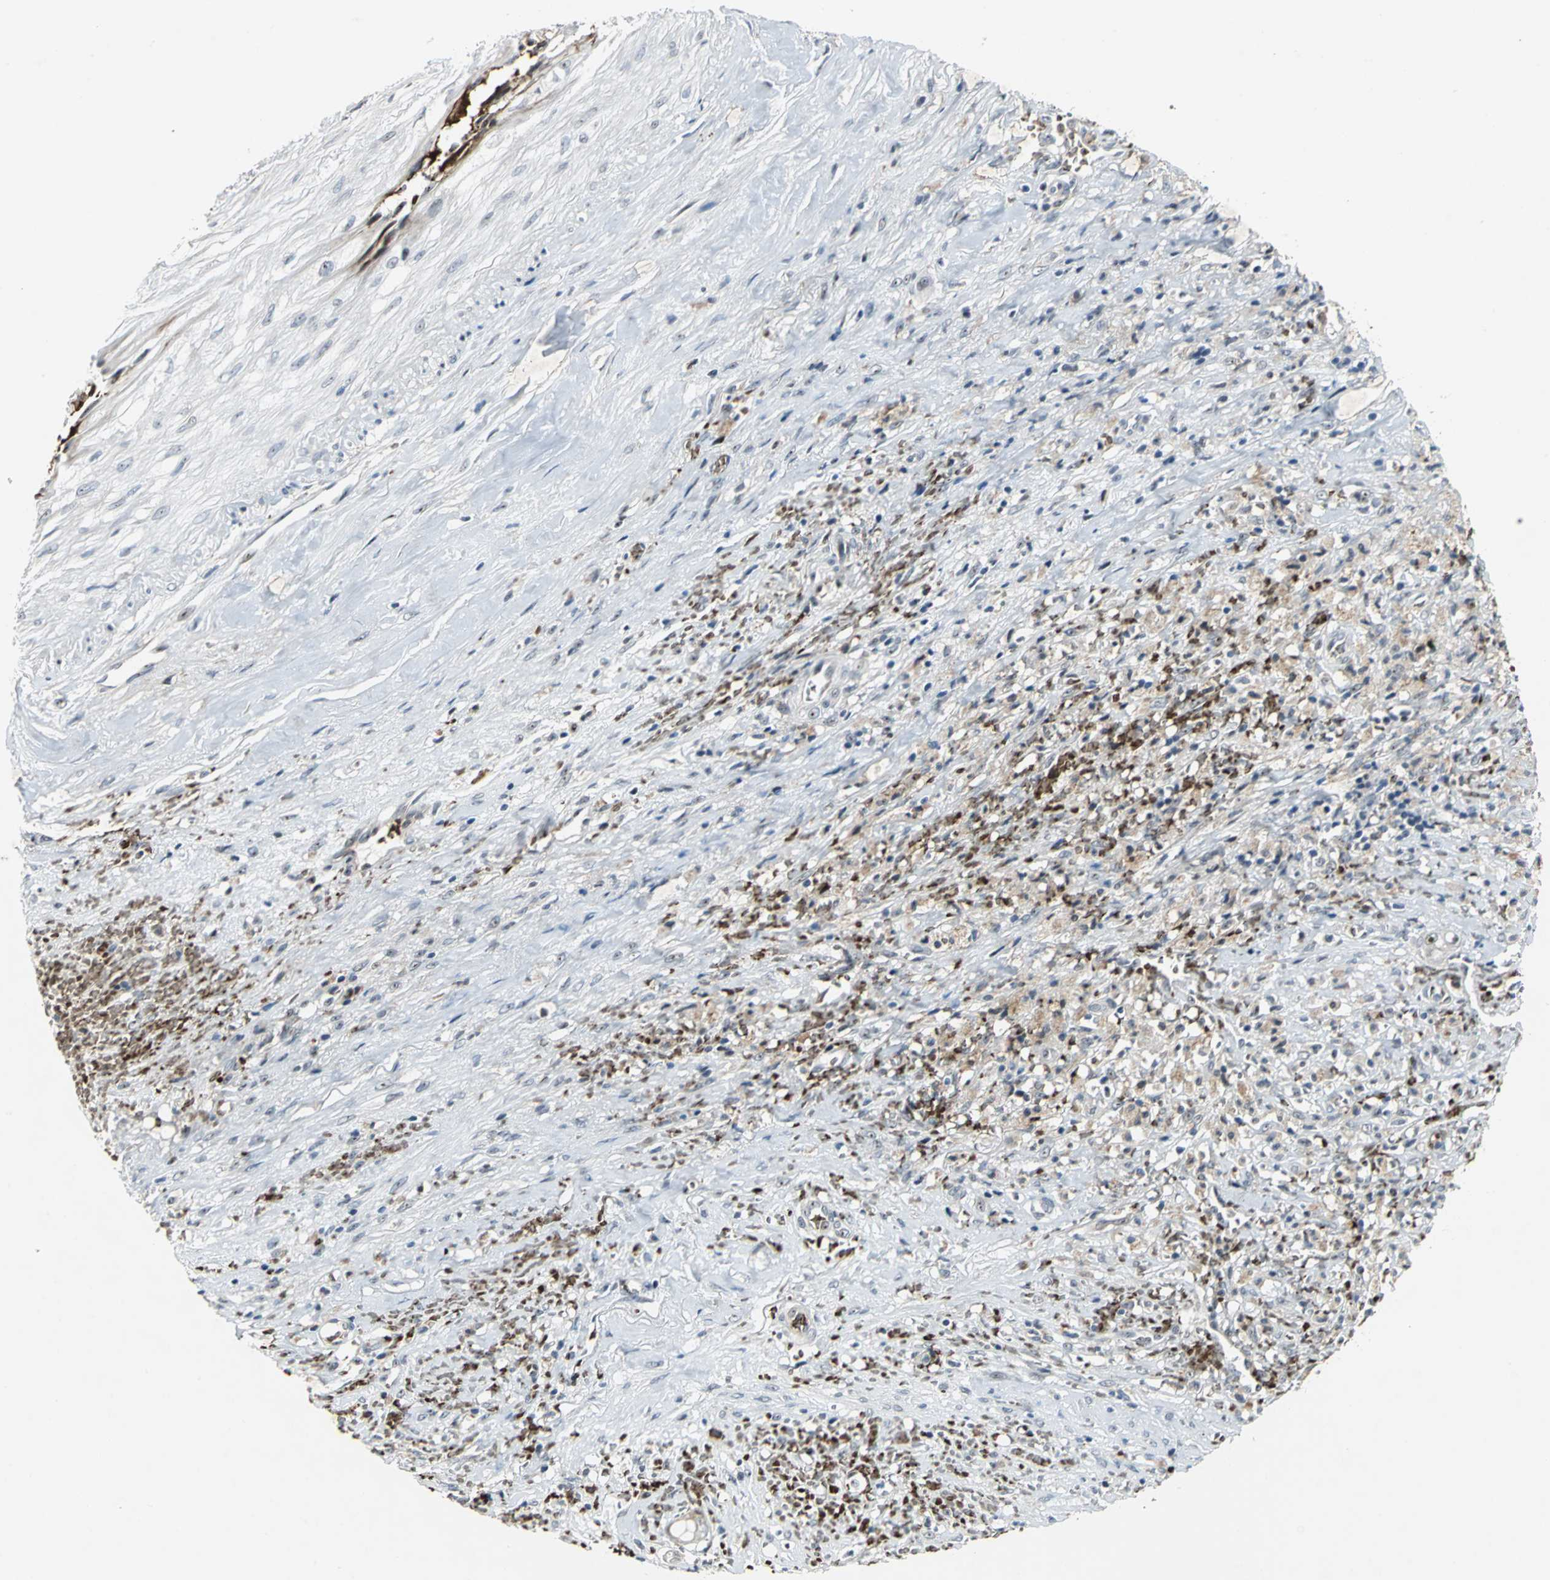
{"staining": {"intensity": "weak", "quantity": "25%-75%", "location": "nuclear"}, "tissue": "liver cancer", "cell_type": "Tumor cells", "image_type": "cancer", "snomed": [{"axis": "morphology", "description": "Cholangiocarcinoma"}, {"axis": "topography", "description": "Liver"}], "caption": "This is a histology image of IHC staining of liver cancer, which shows weak staining in the nuclear of tumor cells.", "gene": "GLI3", "patient": {"sex": "female", "age": 70}}